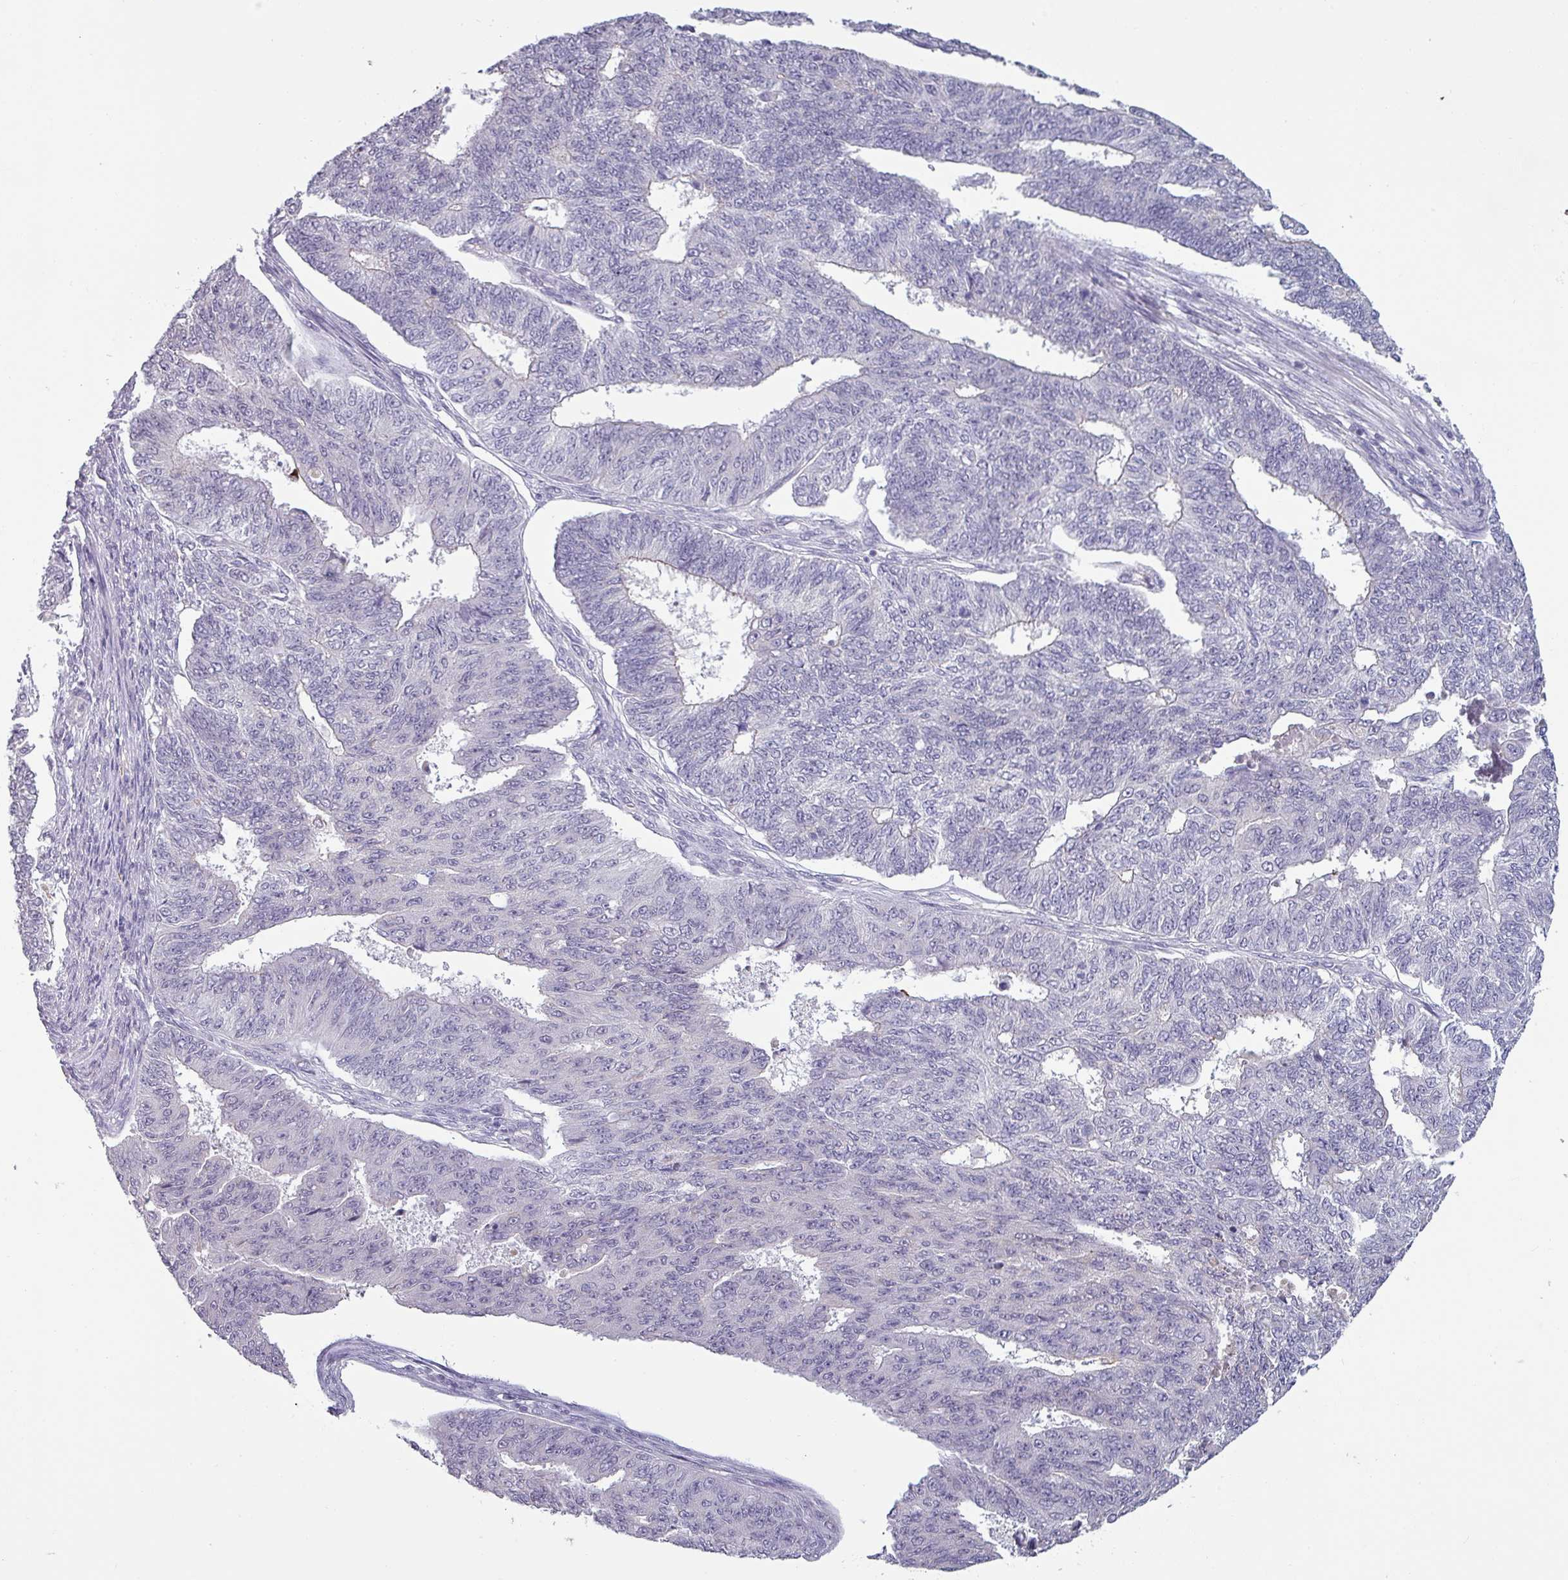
{"staining": {"intensity": "negative", "quantity": "none", "location": "none"}, "tissue": "endometrial cancer", "cell_type": "Tumor cells", "image_type": "cancer", "snomed": [{"axis": "morphology", "description": "Adenocarcinoma, NOS"}, {"axis": "topography", "description": "Endometrium"}], "caption": "DAB immunohistochemical staining of human adenocarcinoma (endometrial) demonstrates no significant staining in tumor cells.", "gene": "SLC26A9", "patient": {"sex": "female", "age": 32}}